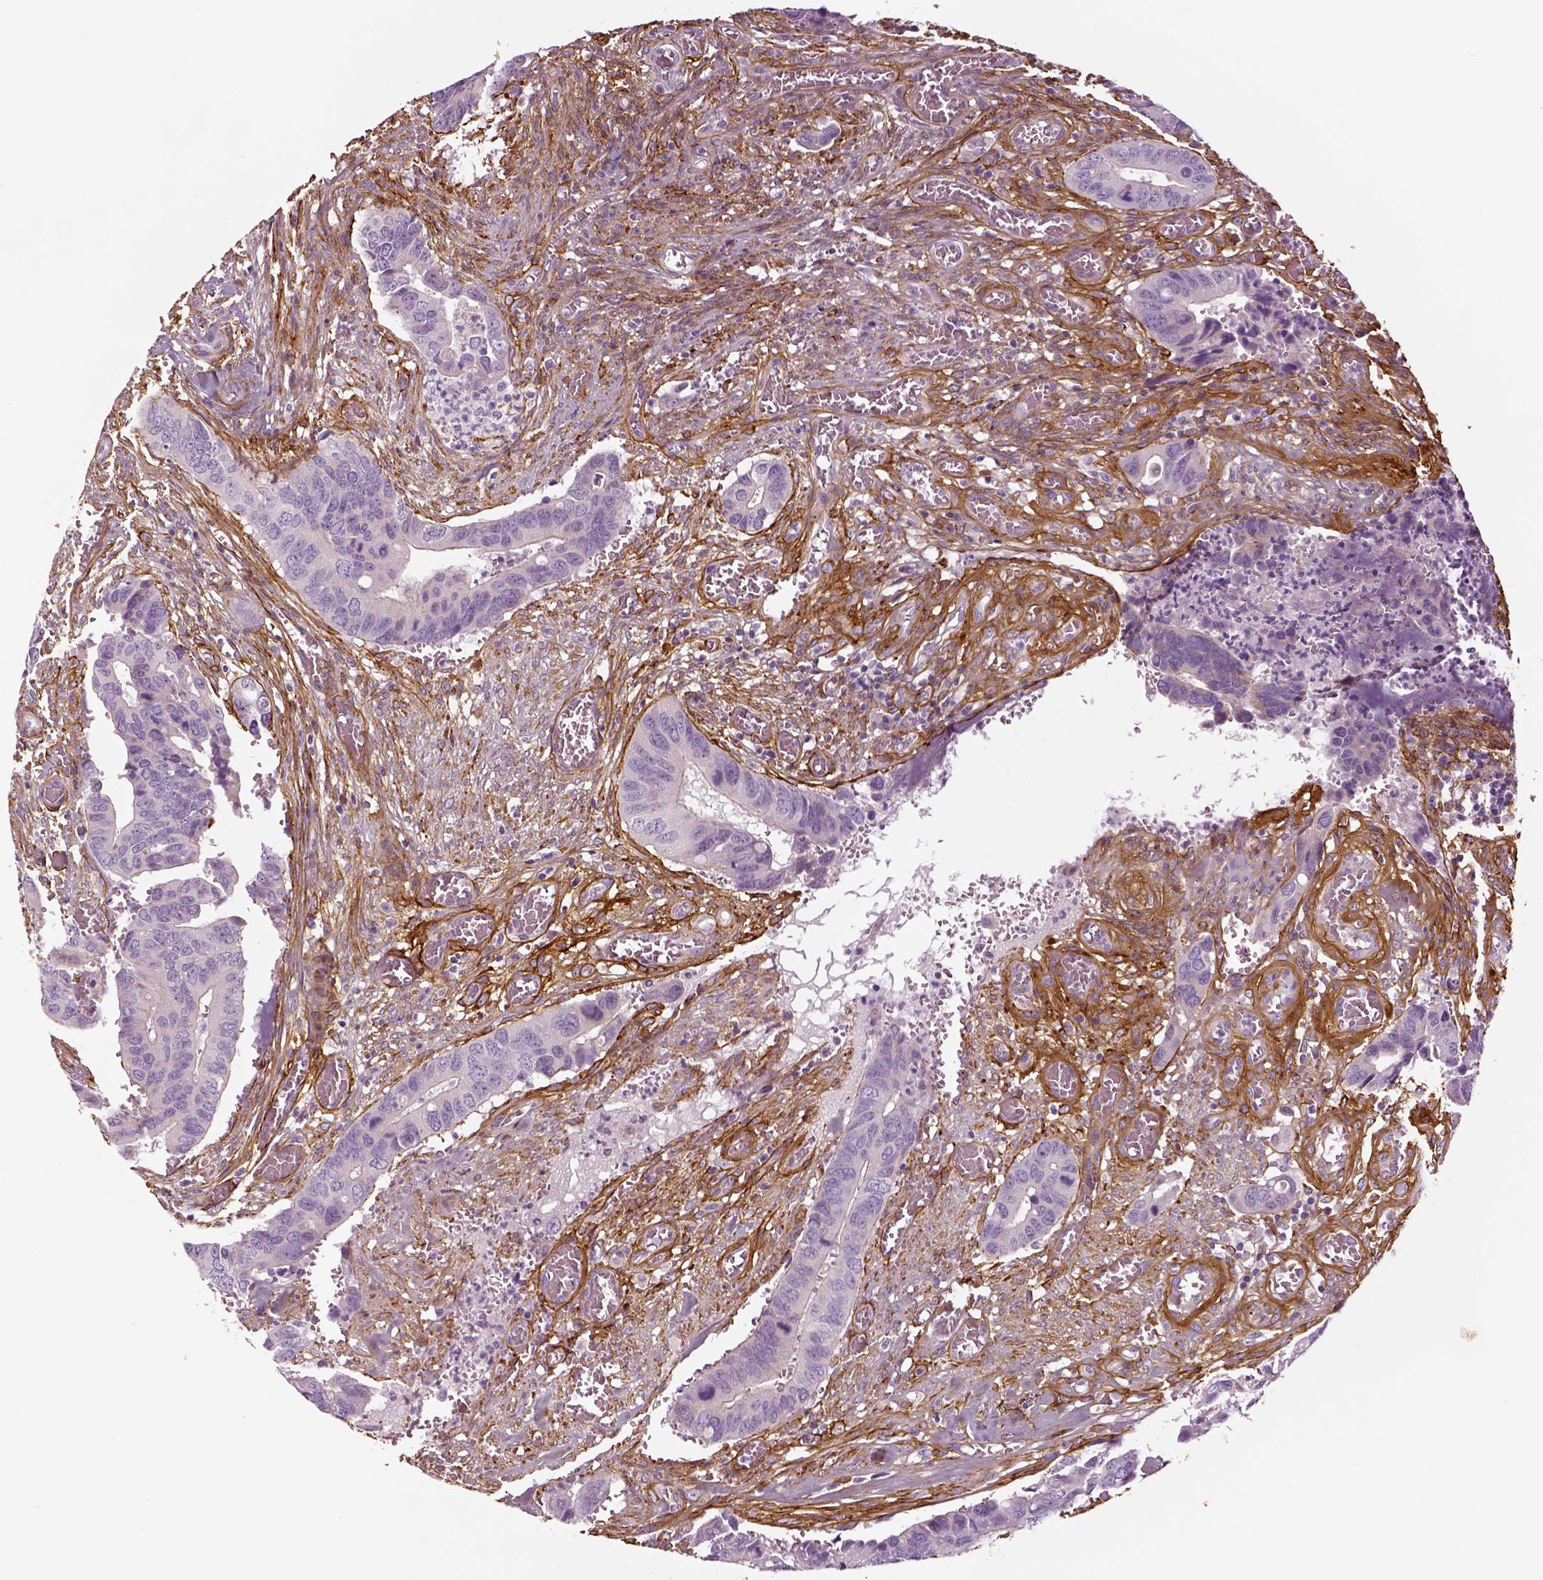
{"staining": {"intensity": "negative", "quantity": "none", "location": "none"}, "tissue": "colorectal cancer", "cell_type": "Tumor cells", "image_type": "cancer", "snomed": [{"axis": "morphology", "description": "Adenocarcinoma, NOS"}, {"axis": "topography", "description": "Colon"}], "caption": "Protein analysis of colorectal cancer shows no significant staining in tumor cells.", "gene": "COL6A2", "patient": {"sex": "male", "age": 49}}